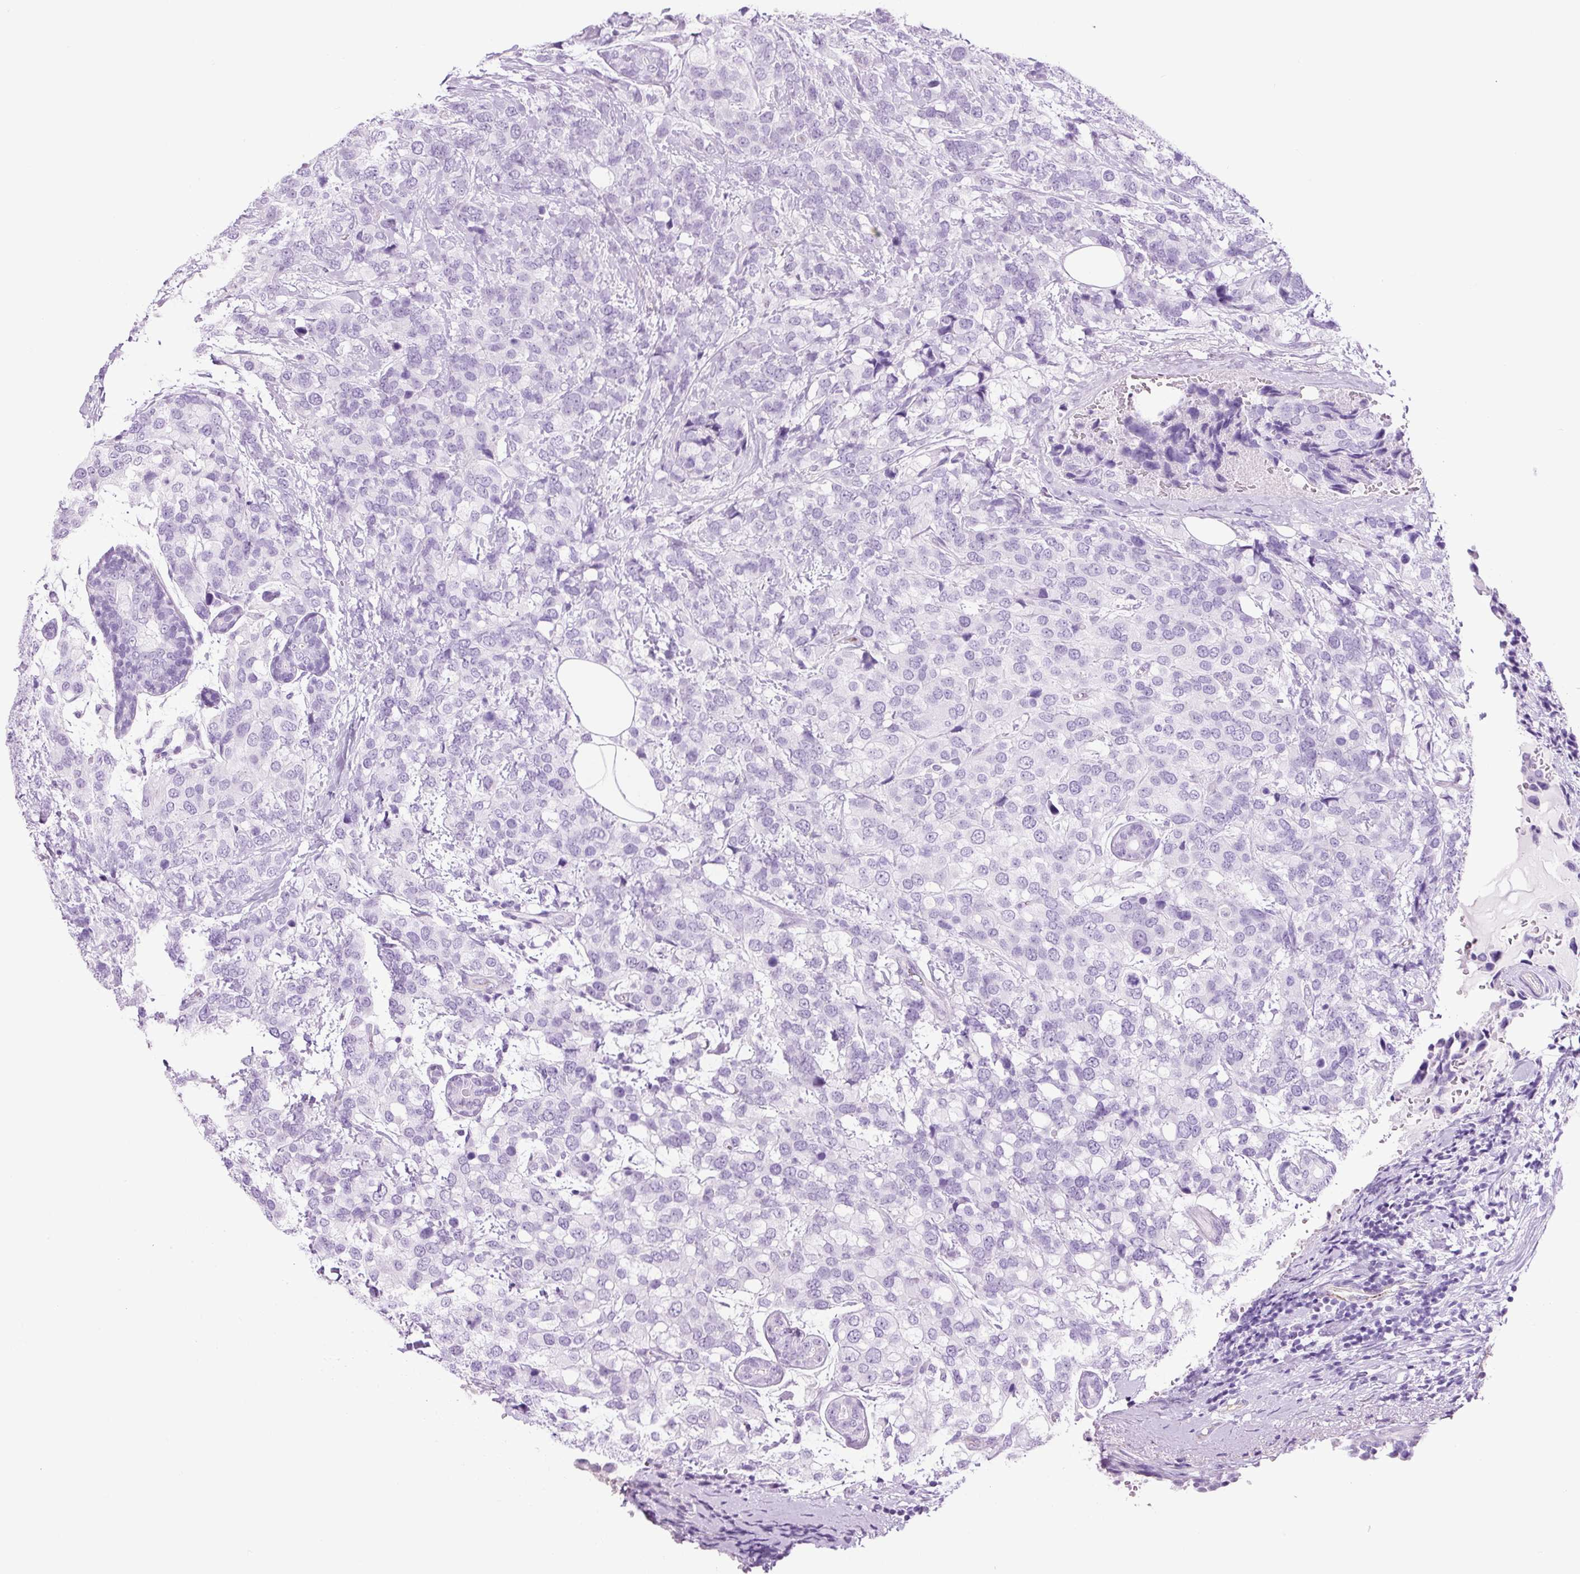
{"staining": {"intensity": "negative", "quantity": "none", "location": "none"}, "tissue": "breast cancer", "cell_type": "Tumor cells", "image_type": "cancer", "snomed": [{"axis": "morphology", "description": "Lobular carcinoma"}, {"axis": "topography", "description": "Breast"}], "caption": "DAB (3,3'-diaminobenzidine) immunohistochemical staining of breast lobular carcinoma exhibits no significant positivity in tumor cells.", "gene": "ADSS1", "patient": {"sex": "female", "age": 59}}